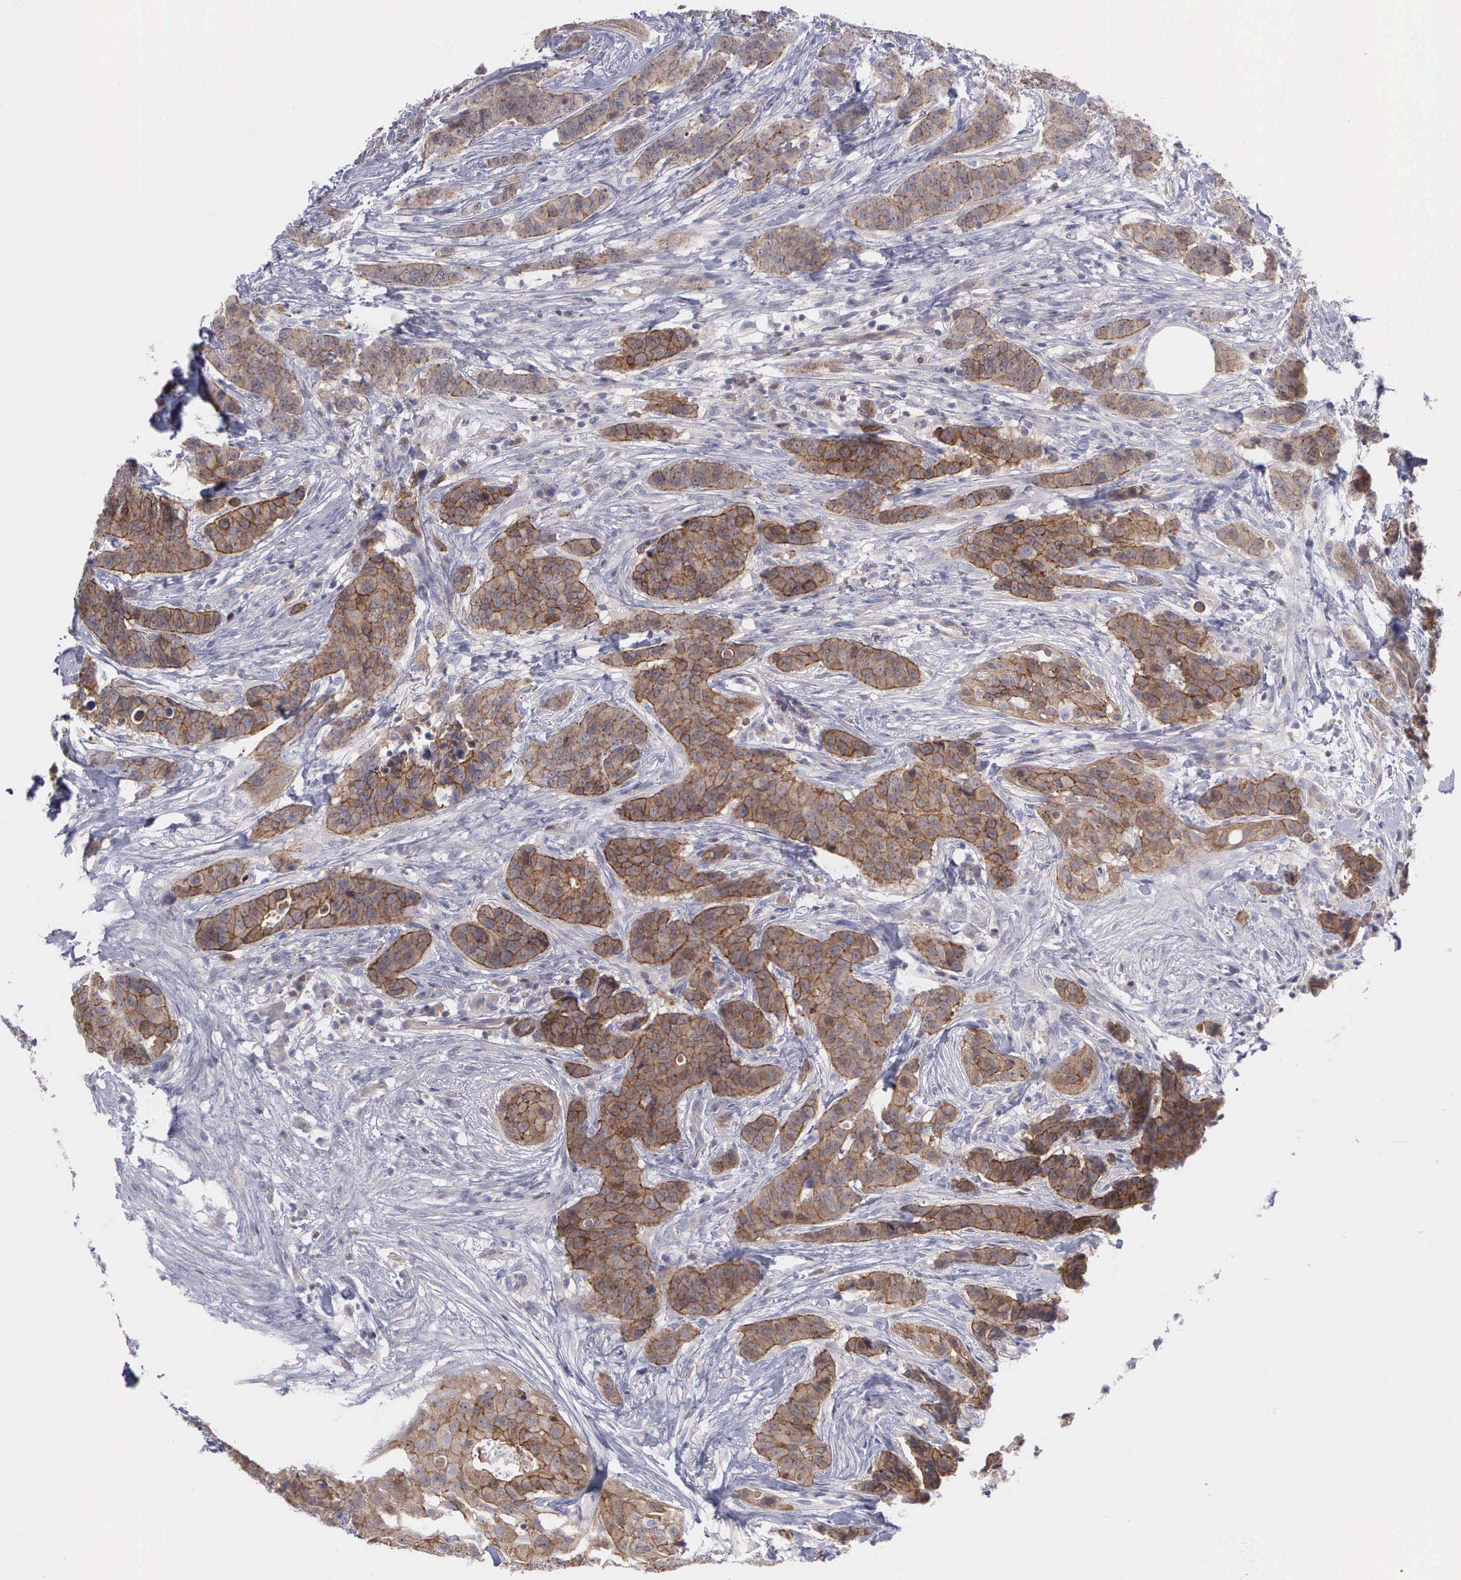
{"staining": {"intensity": "moderate", "quantity": ">75%", "location": "cytoplasmic/membranous"}, "tissue": "breast cancer", "cell_type": "Tumor cells", "image_type": "cancer", "snomed": [{"axis": "morphology", "description": "Duct carcinoma"}, {"axis": "topography", "description": "Breast"}], "caption": "About >75% of tumor cells in invasive ductal carcinoma (breast) exhibit moderate cytoplasmic/membranous protein staining as visualized by brown immunohistochemical staining.", "gene": "MICAL3", "patient": {"sex": "female", "age": 40}}